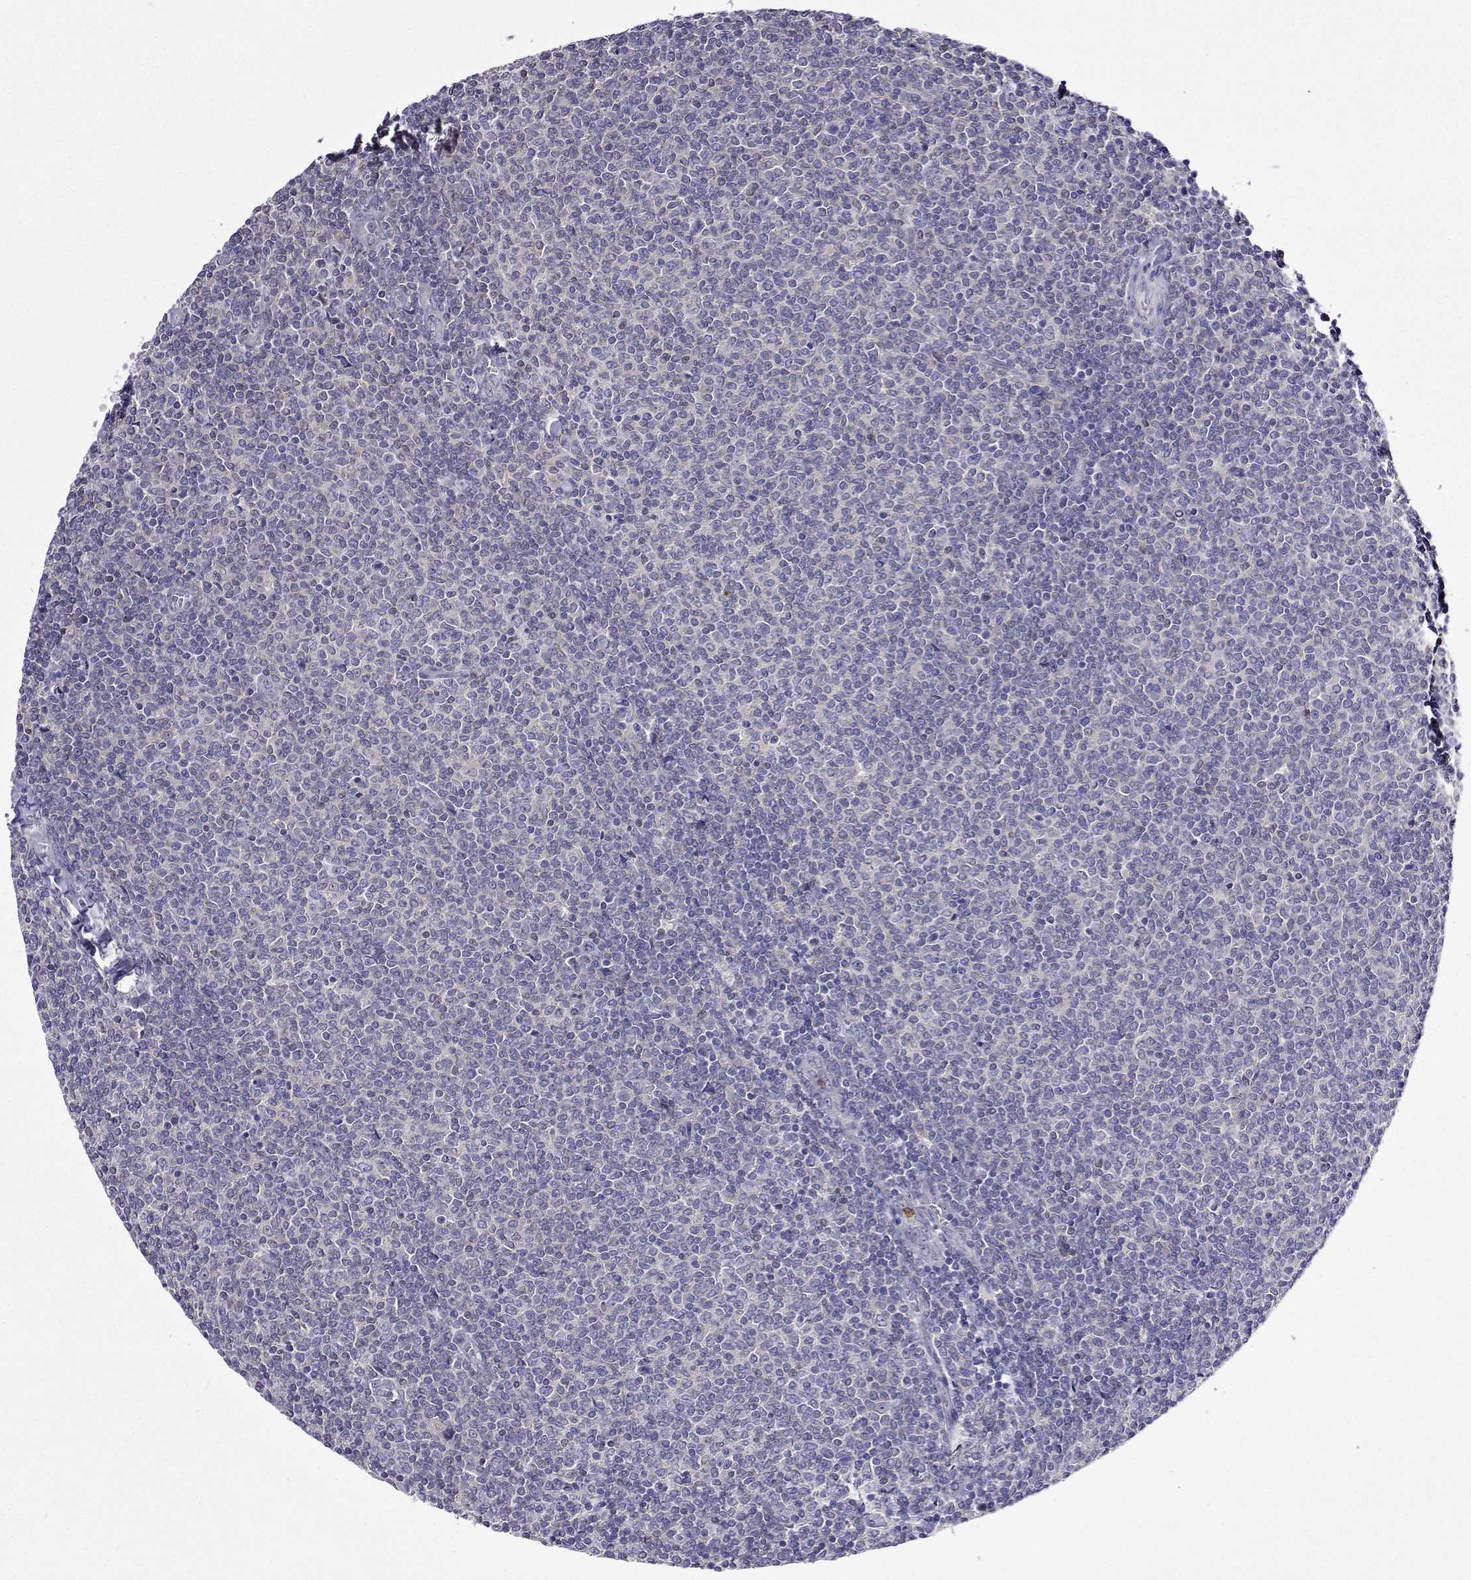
{"staining": {"intensity": "negative", "quantity": "none", "location": "none"}, "tissue": "lymphoma", "cell_type": "Tumor cells", "image_type": "cancer", "snomed": [{"axis": "morphology", "description": "Malignant lymphoma, non-Hodgkin's type, Low grade"}, {"axis": "topography", "description": "Lymph node"}], "caption": "An immunohistochemistry image of lymphoma is shown. There is no staining in tumor cells of lymphoma.", "gene": "SULT2A1", "patient": {"sex": "male", "age": 52}}